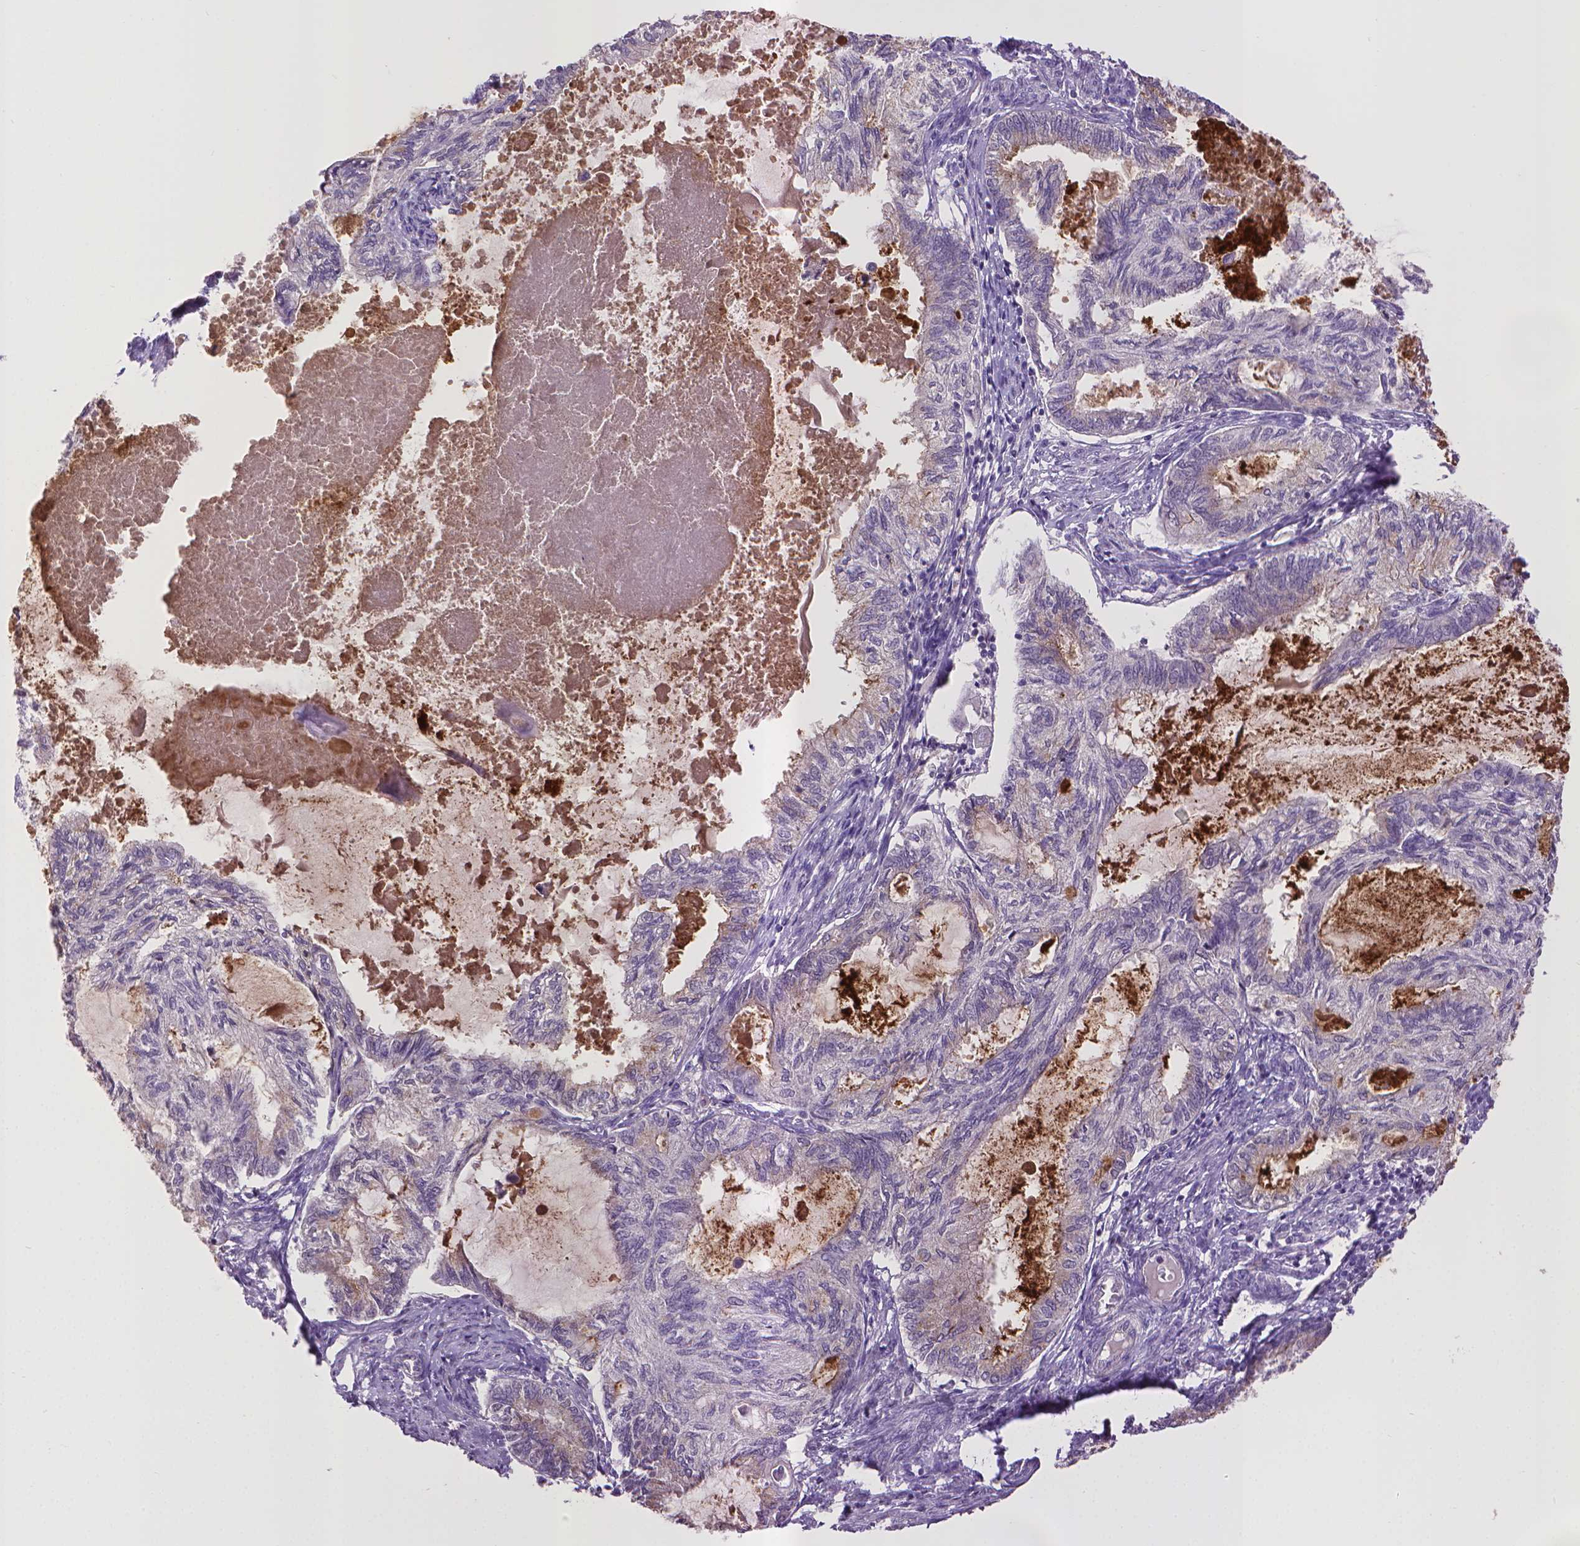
{"staining": {"intensity": "negative", "quantity": "none", "location": "none"}, "tissue": "endometrial cancer", "cell_type": "Tumor cells", "image_type": "cancer", "snomed": [{"axis": "morphology", "description": "Adenocarcinoma, NOS"}, {"axis": "topography", "description": "Endometrium"}], "caption": "DAB immunohistochemical staining of endometrial adenocarcinoma reveals no significant expression in tumor cells. (Immunohistochemistry (ihc), brightfield microscopy, high magnification).", "gene": "CPM", "patient": {"sex": "female", "age": 86}}